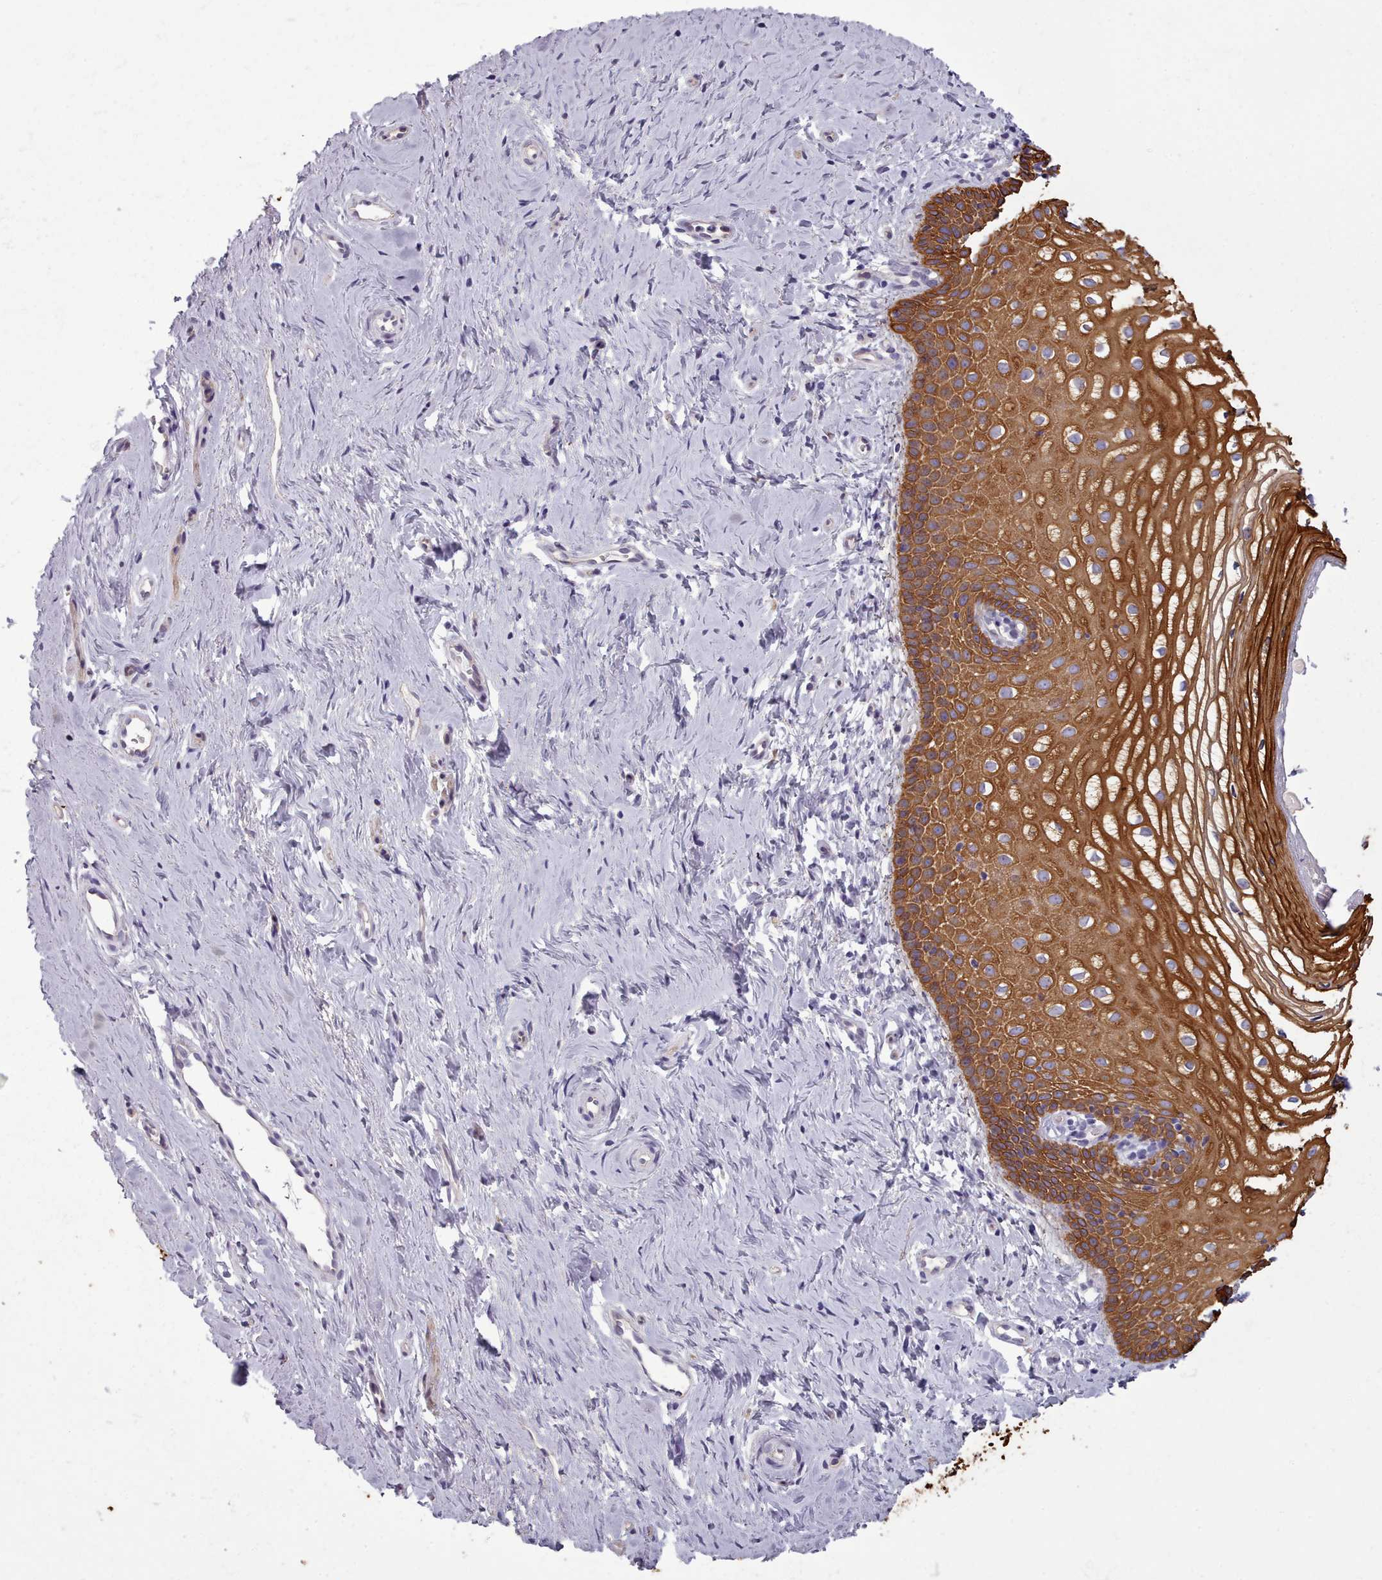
{"staining": {"intensity": "strong", "quantity": ">75%", "location": "cytoplasmic/membranous"}, "tissue": "vagina", "cell_type": "Squamous epithelial cells", "image_type": "normal", "snomed": [{"axis": "morphology", "description": "Normal tissue, NOS"}, {"axis": "topography", "description": "Vagina"}], "caption": "A high amount of strong cytoplasmic/membranous staining is seen in approximately >75% of squamous epithelial cells in normal vagina.", "gene": "PLD4", "patient": {"sex": "female", "age": 56}}